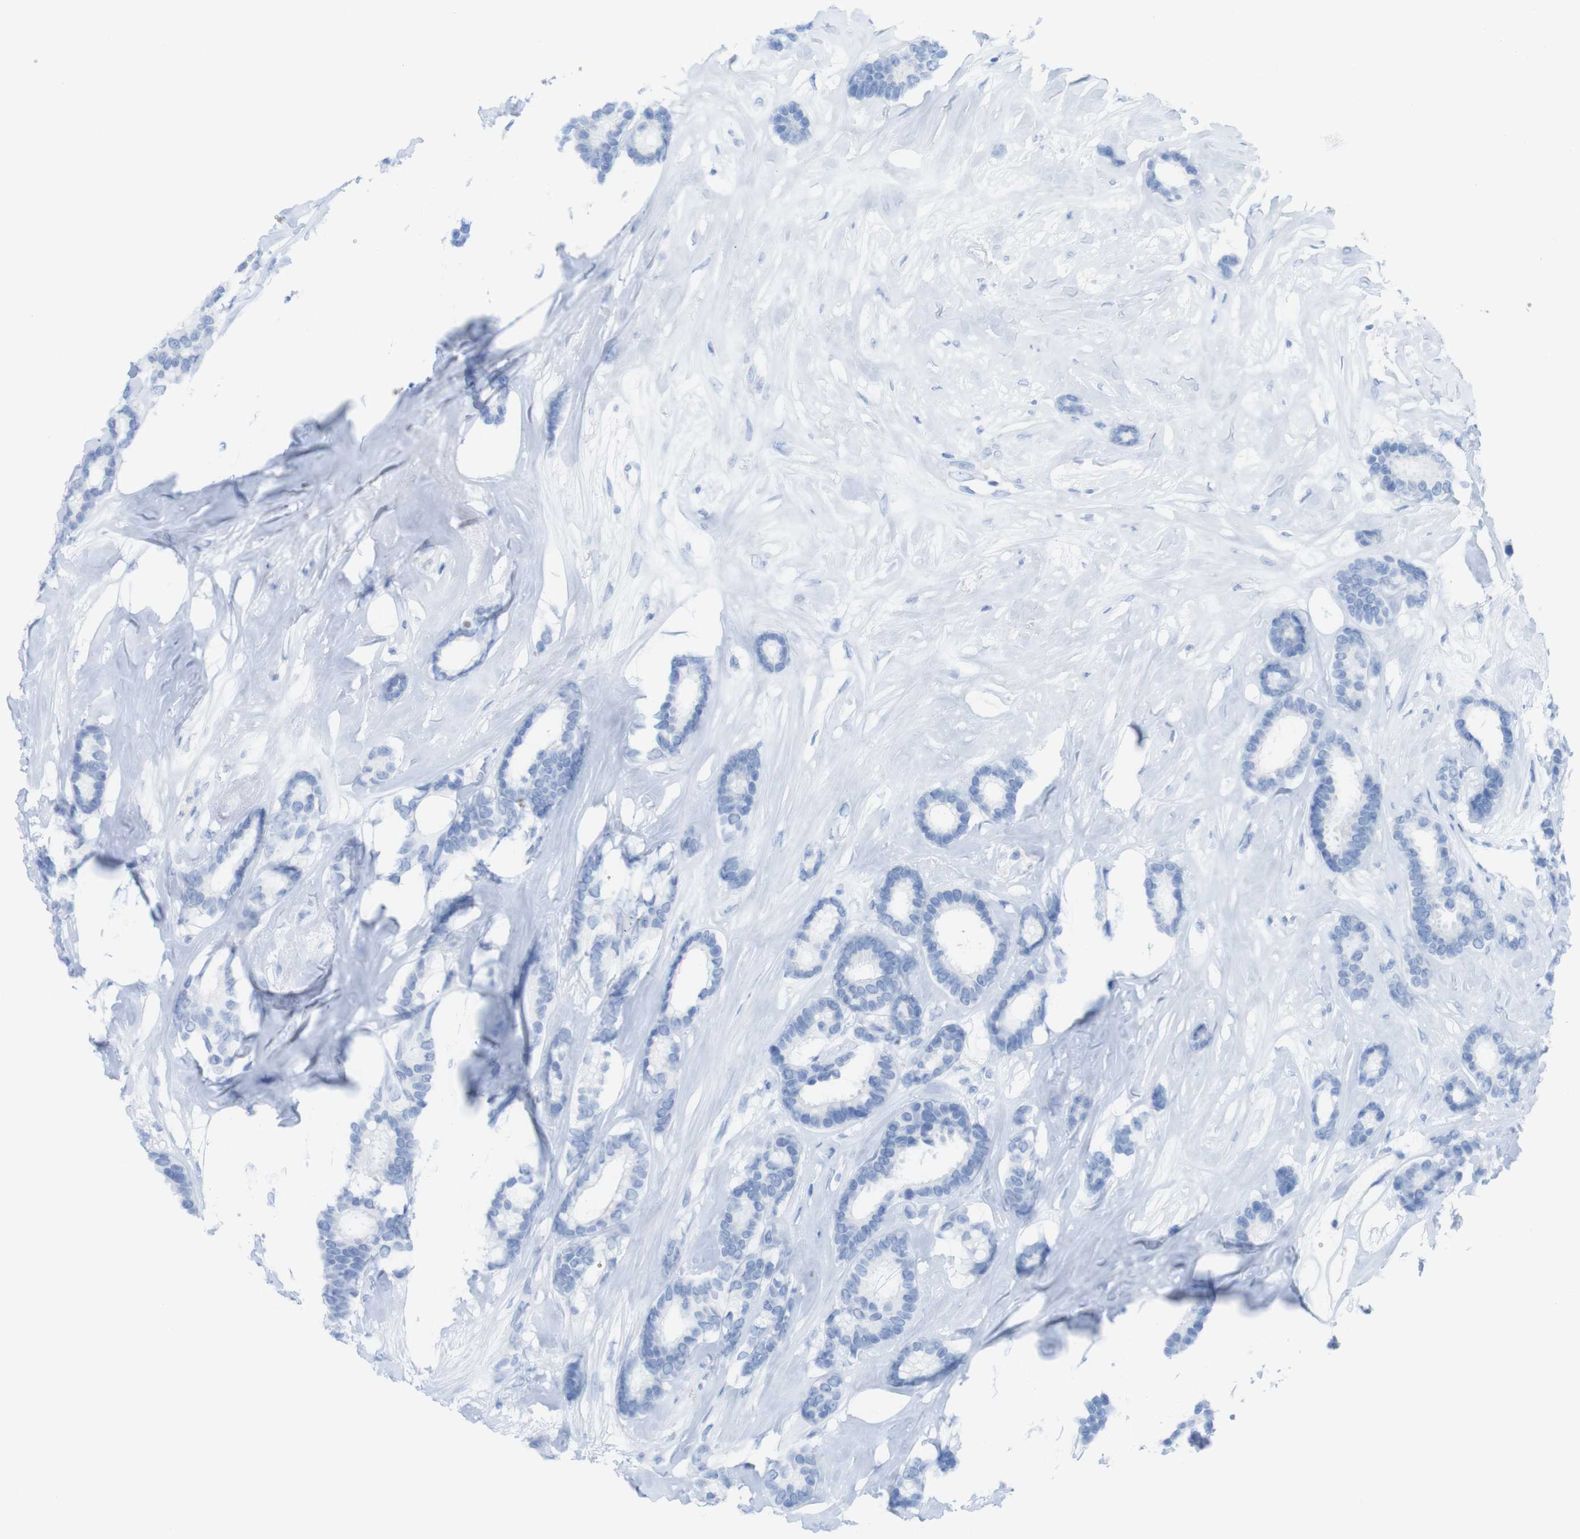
{"staining": {"intensity": "negative", "quantity": "none", "location": "none"}, "tissue": "breast cancer", "cell_type": "Tumor cells", "image_type": "cancer", "snomed": [{"axis": "morphology", "description": "Duct carcinoma"}, {"axis": "topography", "description": "Breast"}], "caption": "DAB (3,3'-diaminobenzidine) immunohistochemical staining of human invasive ductal carcinoma (breast) reveals no significant staining in tumor cells.", "gene": "MYH7", "patient": {"sex": "female", "age": 87}}